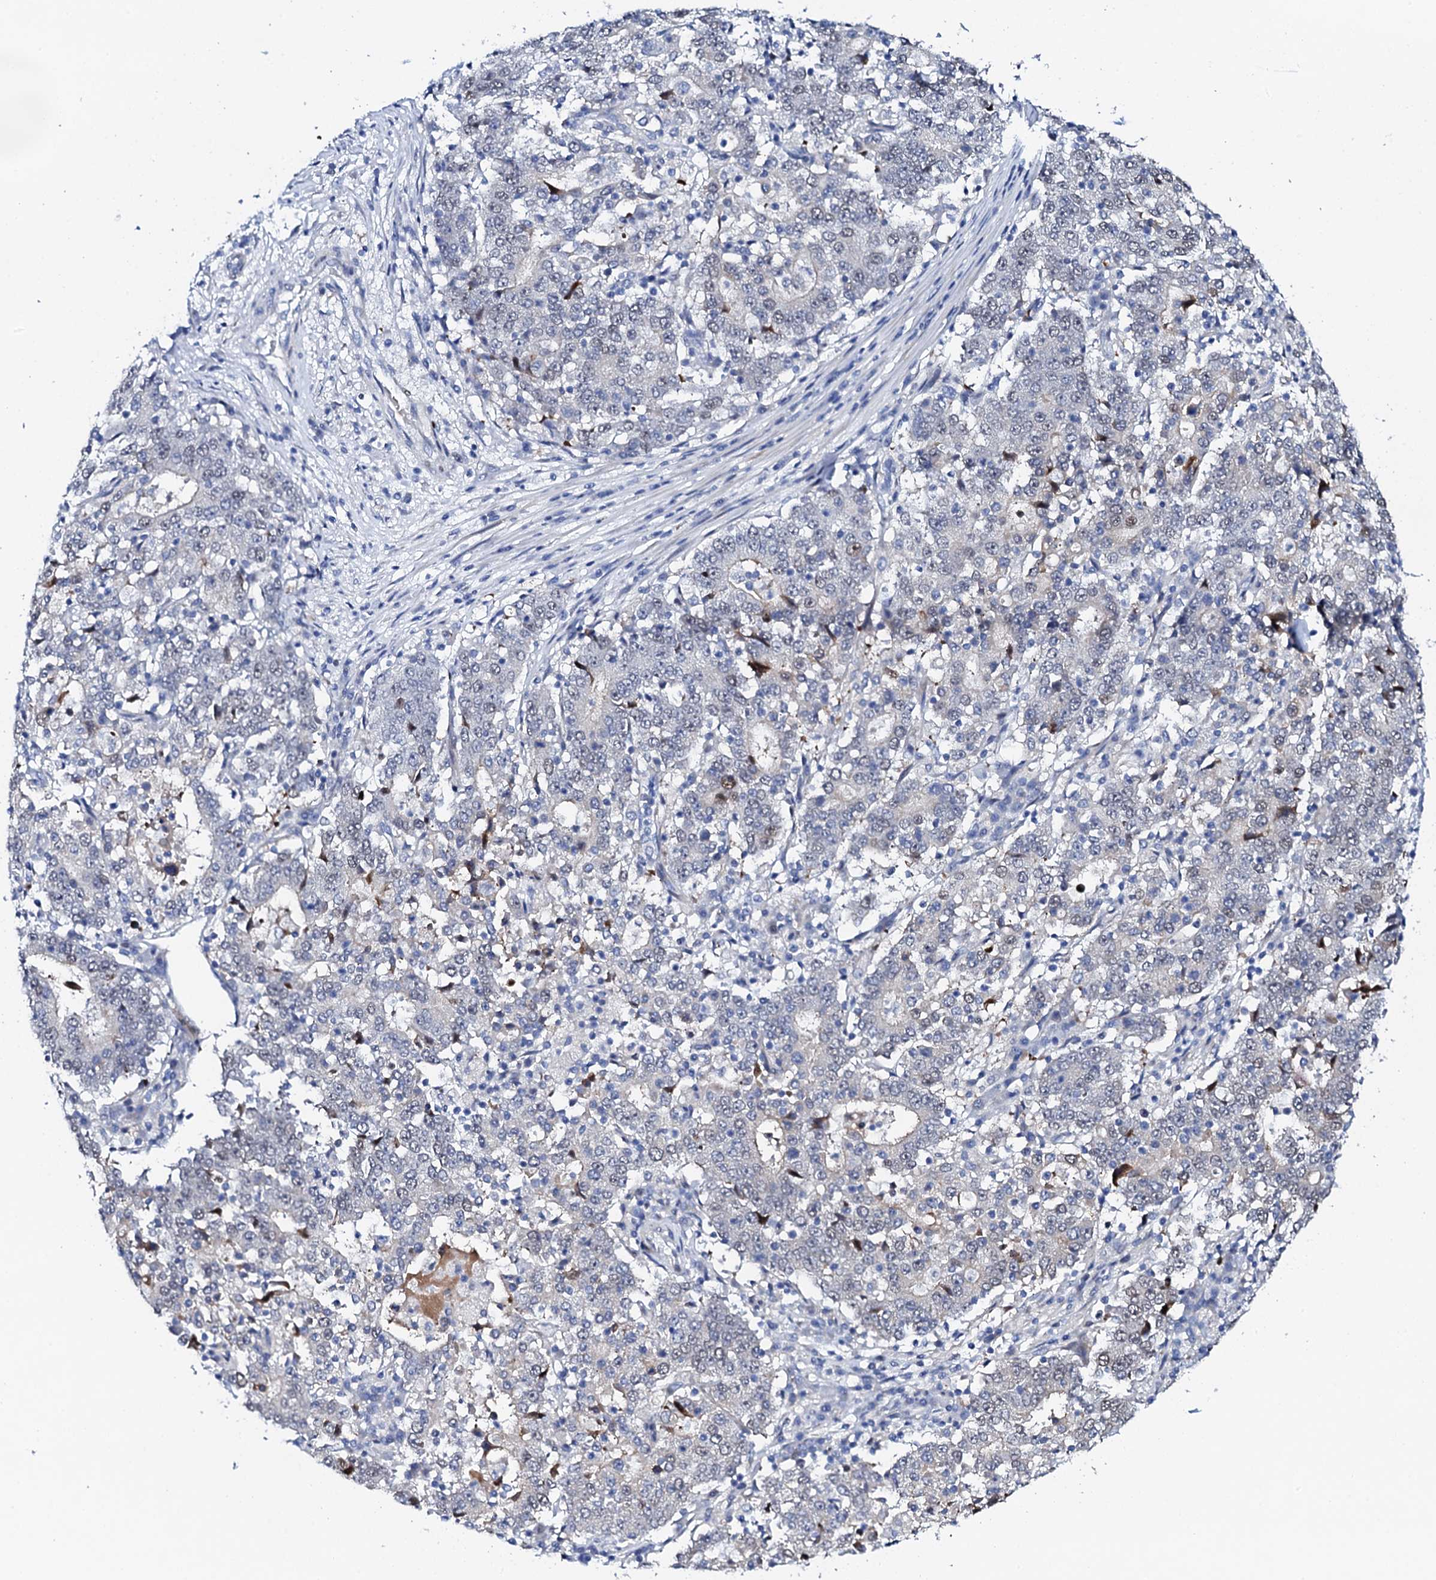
{"staining": {"intensity": "weak", "quantity": "<25%", "location": "nuclear"}, "tissue": "stomach cancer", "cell_type": "Tumor cells", "image_type": "cancer", "snomed": [{"axis": "morphology", "description": "Adenocarcinoma, NOS"}, {"axis": "topography", "description": "Stomach"}], "caption": "Immunohistochemistry (IHC) histopathology image of neoplastic tissue: human stomach cancer (adenocarcinoma) stained with DAB (3,3'-diaminobenzidine) shows no significant protein positivity in tumor cells.", "gene": "NUDT13", "patient": {"sex": "male", "age": 59}}